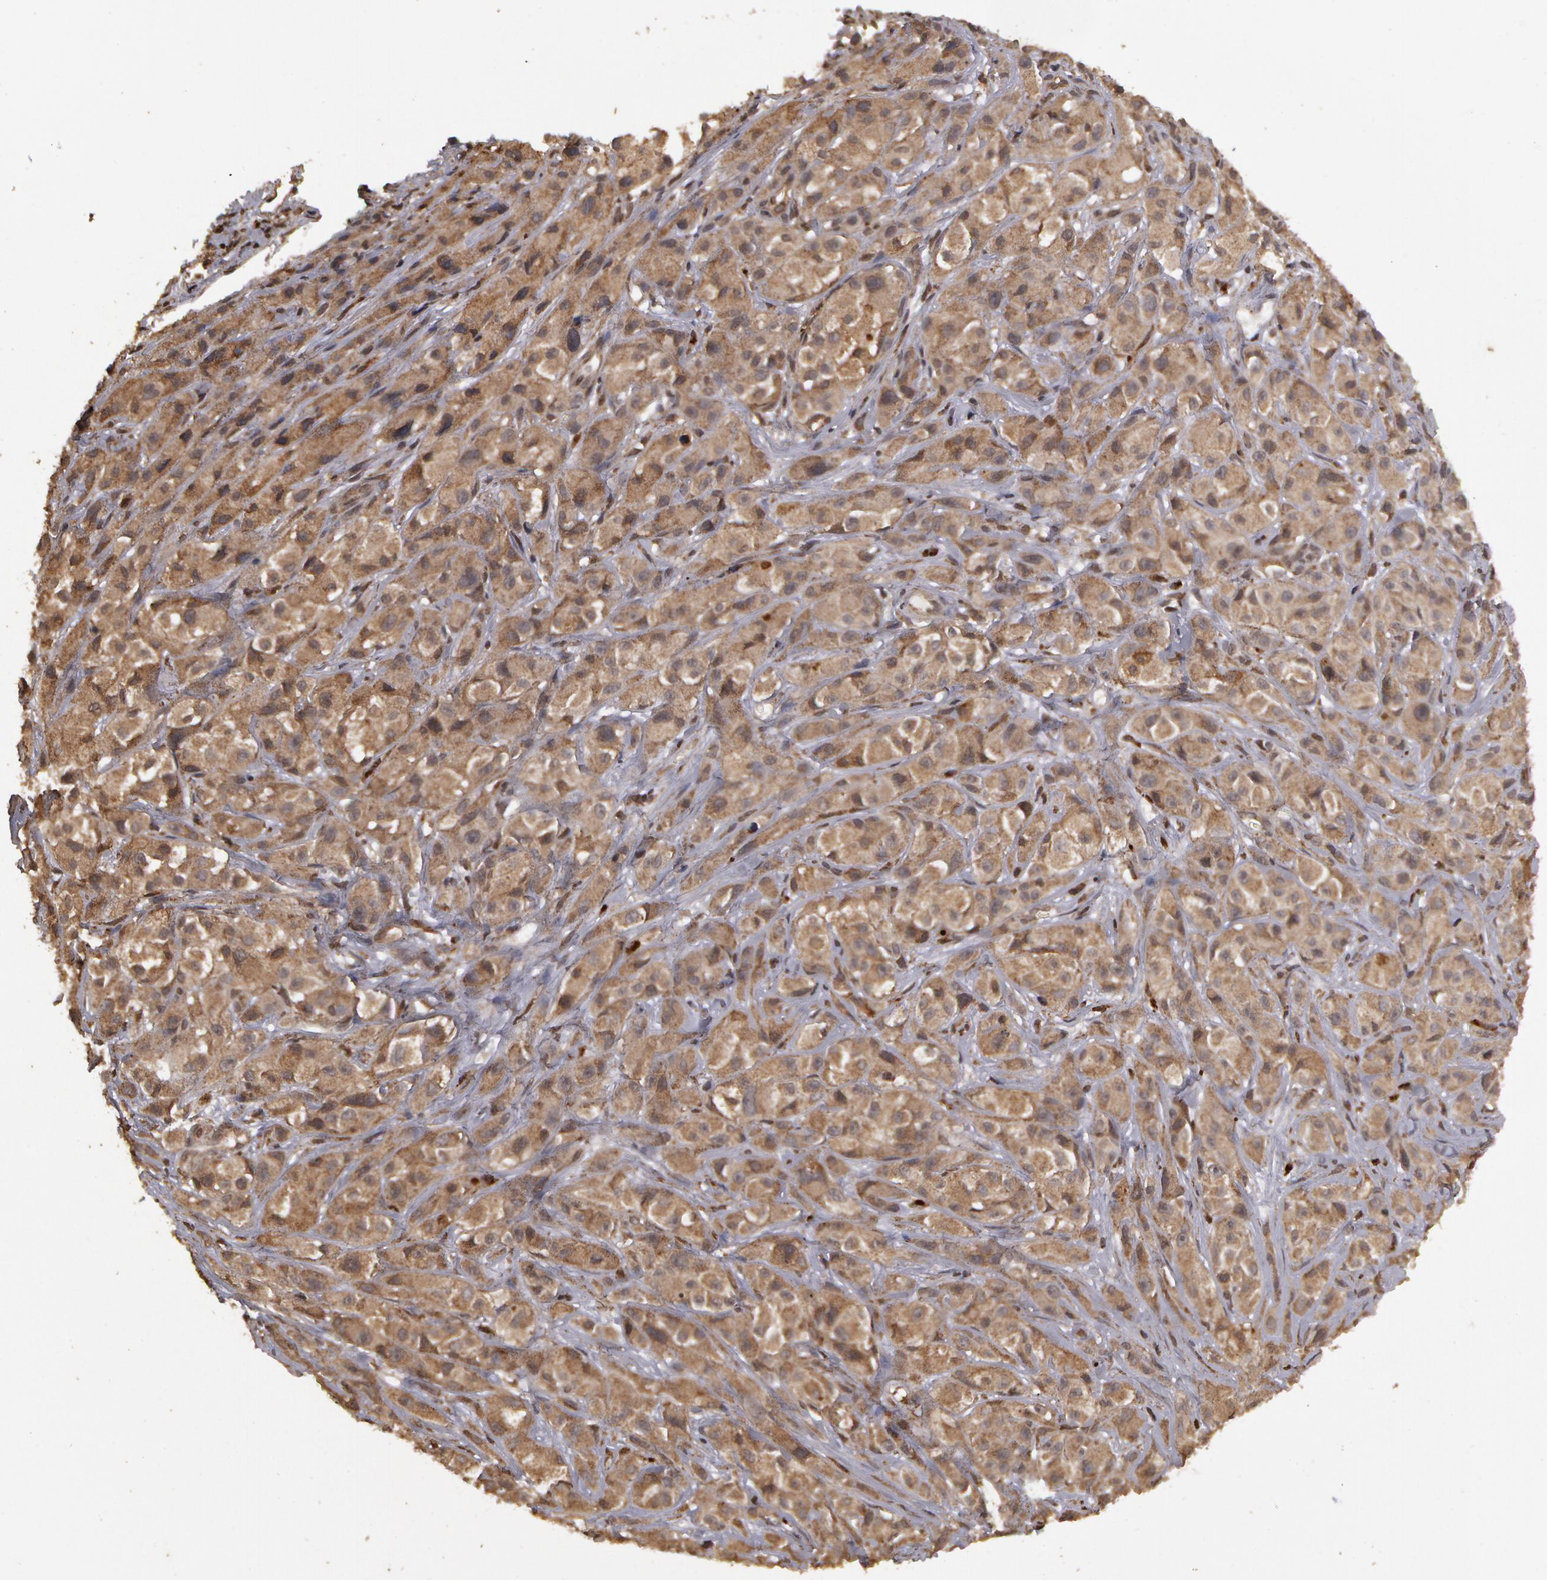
{"staining": {"intensity": "weak", "quantity": ">75%", "location": "cytoplasmic/membranous"}, "tissue": "melanoma", "cell_type": "Tumor cells", "image_type": "cancer", "snomed": [{"axis": "morphology", "description": "Malignant melanoma, NOS"}, {"axis": "topography", "description": "Skin"}], "caption": "Human melanoma stained with a brown dye shows weak cytoplasmic/membranous positive staining in about >75% of tumor cells.", "gene": "CALR", "patient": {"sex": "male", "age": 56}}